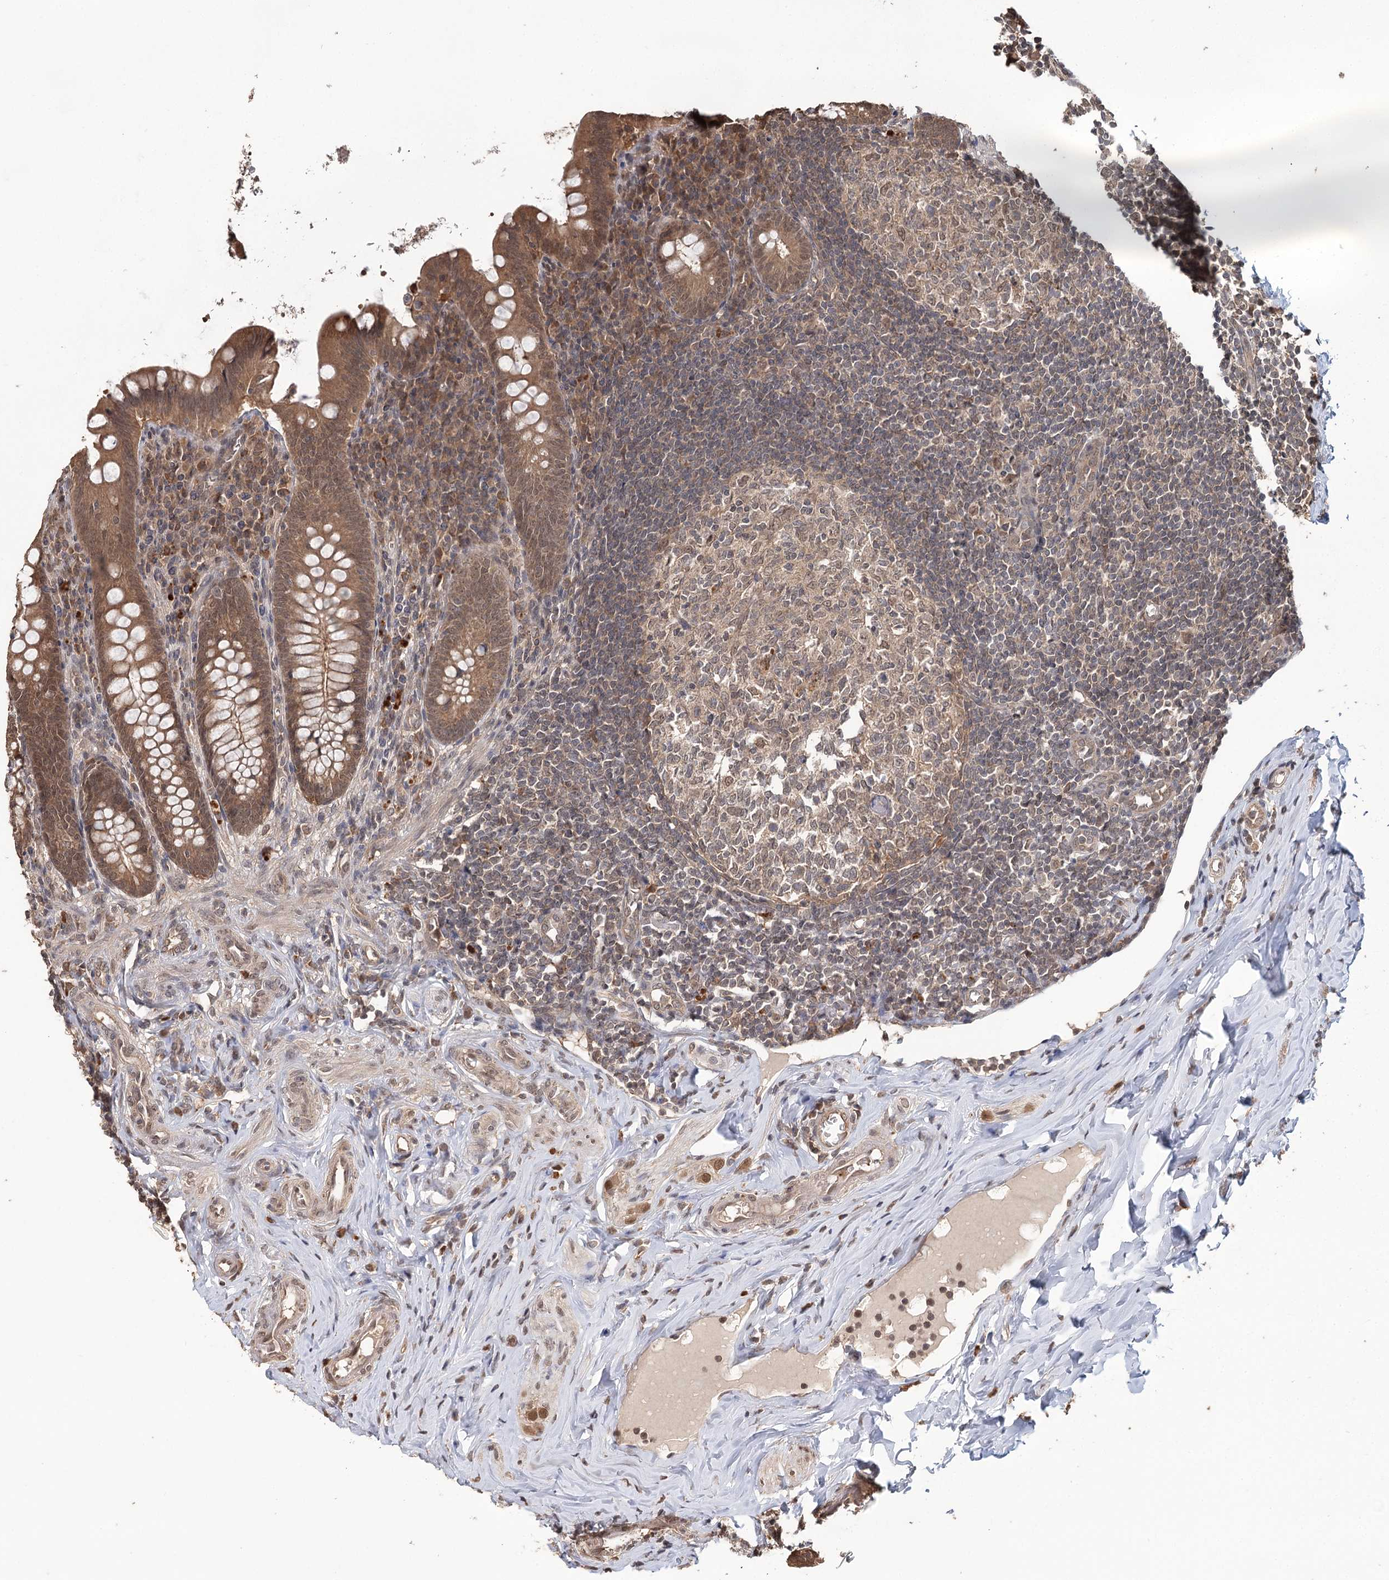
{"staining": {"intensity": "moderate", "quantity": ">75%", "location": "cytoplasmic/membranous"}, "tissue": "appendix", "cell_type": "Glandular cells", "image_type": "normal", "snomed": [{"axis": "morphology", "description": "Normal tissue, NOS"}, {"axis": "topography", "description": "Appendix"}], "caption": "This micrograph displays IHC staining of benign human appendix, with medium moderate cytoplasmic/membranous positivity in about >75% of glandular cells.", "gene": "N6AMT1", "patient": {"sex": "female", "age": 33}}